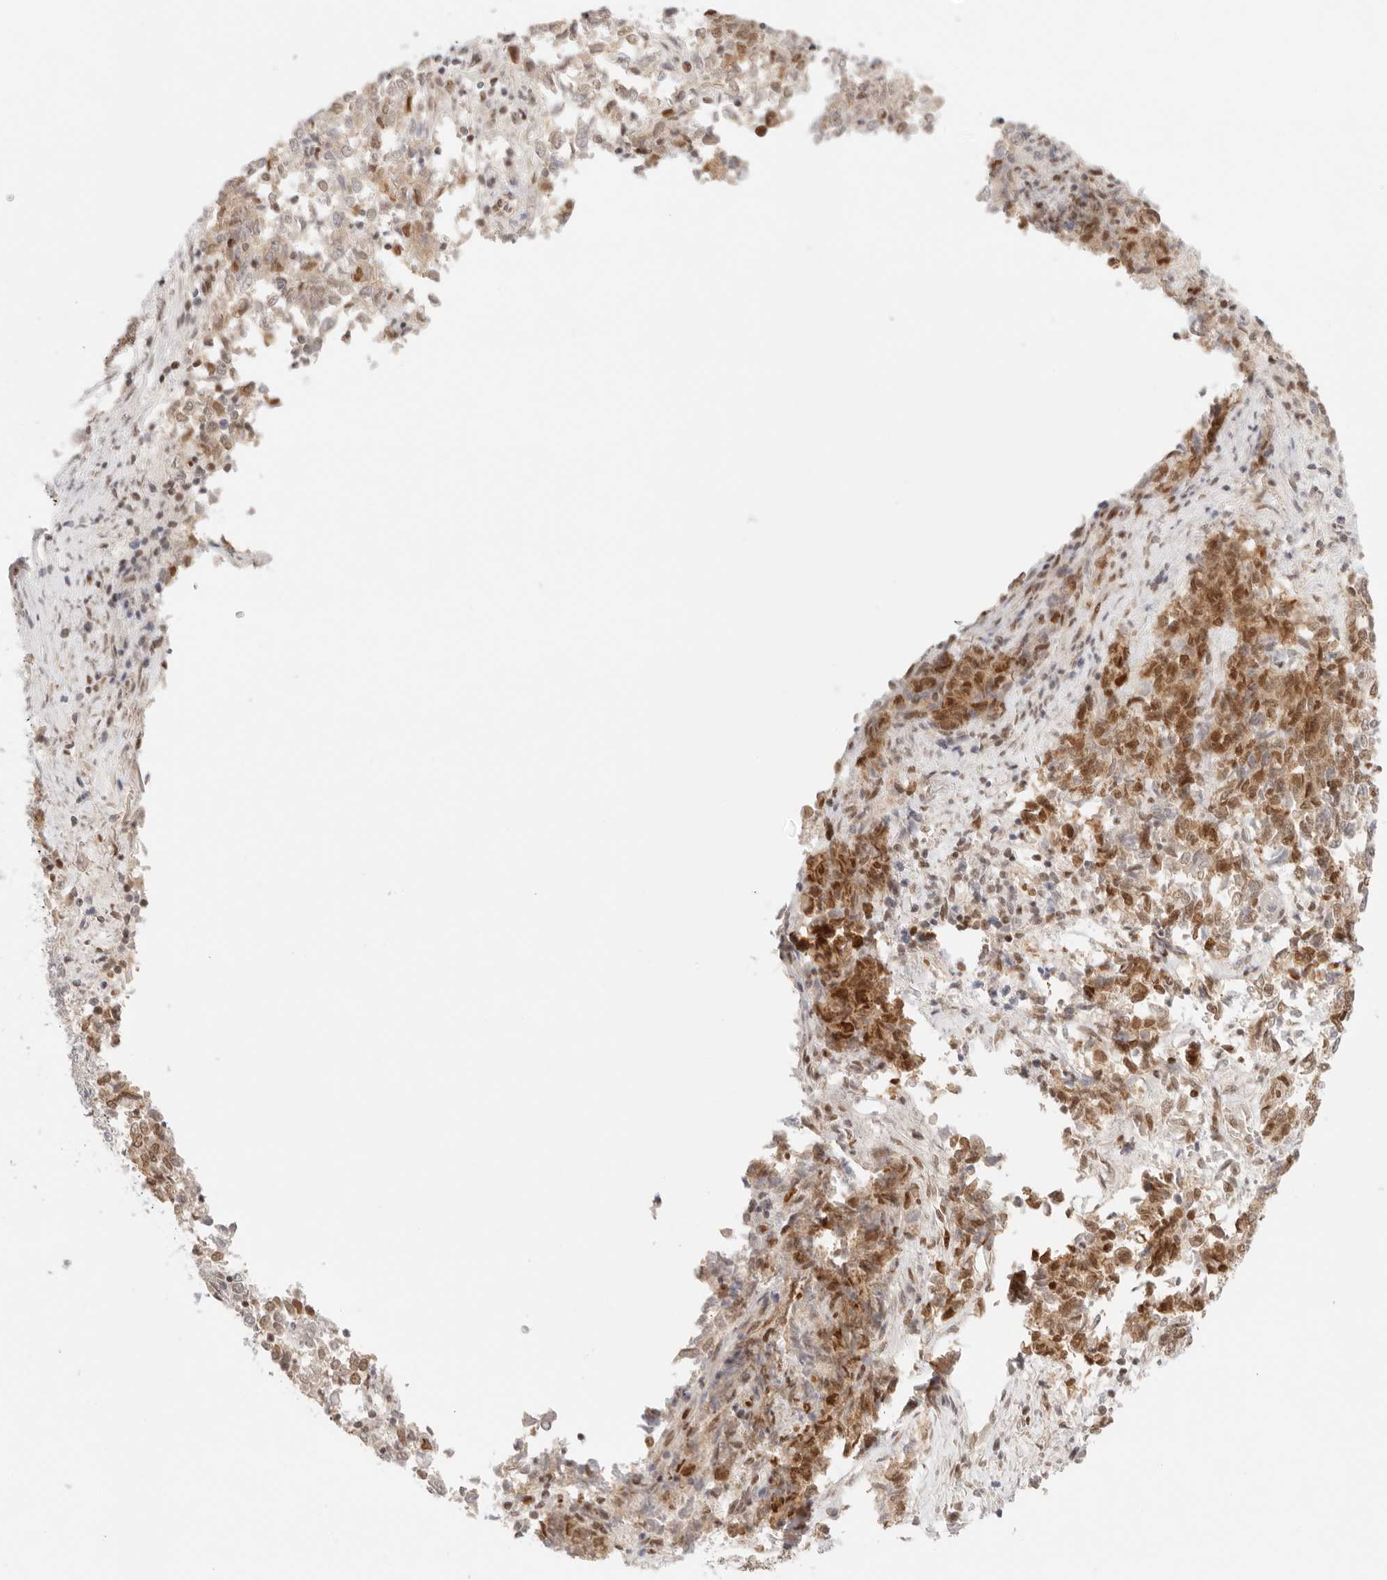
{"staining": {"intensity": "moderate", "quantity": ">75%", "location": "nuclear"}, "tissue": "endometrial cancer", "cell_type": "Tumor cells", "image_type": "cancer", "snomed": [{"axis": "morphology", "description": "Adenocarcinoma, NOS"}, {"axis": "topography", "description": "Endometrium"}], "caption": "IHC micrograph of endometrial cancer stained for a protein (brown), which reveals medium levels of moderate nuclear staining in about >75% of tumor cells.", "gene": "HOXC5", "patient": {"sex": "female", "age": 80}}